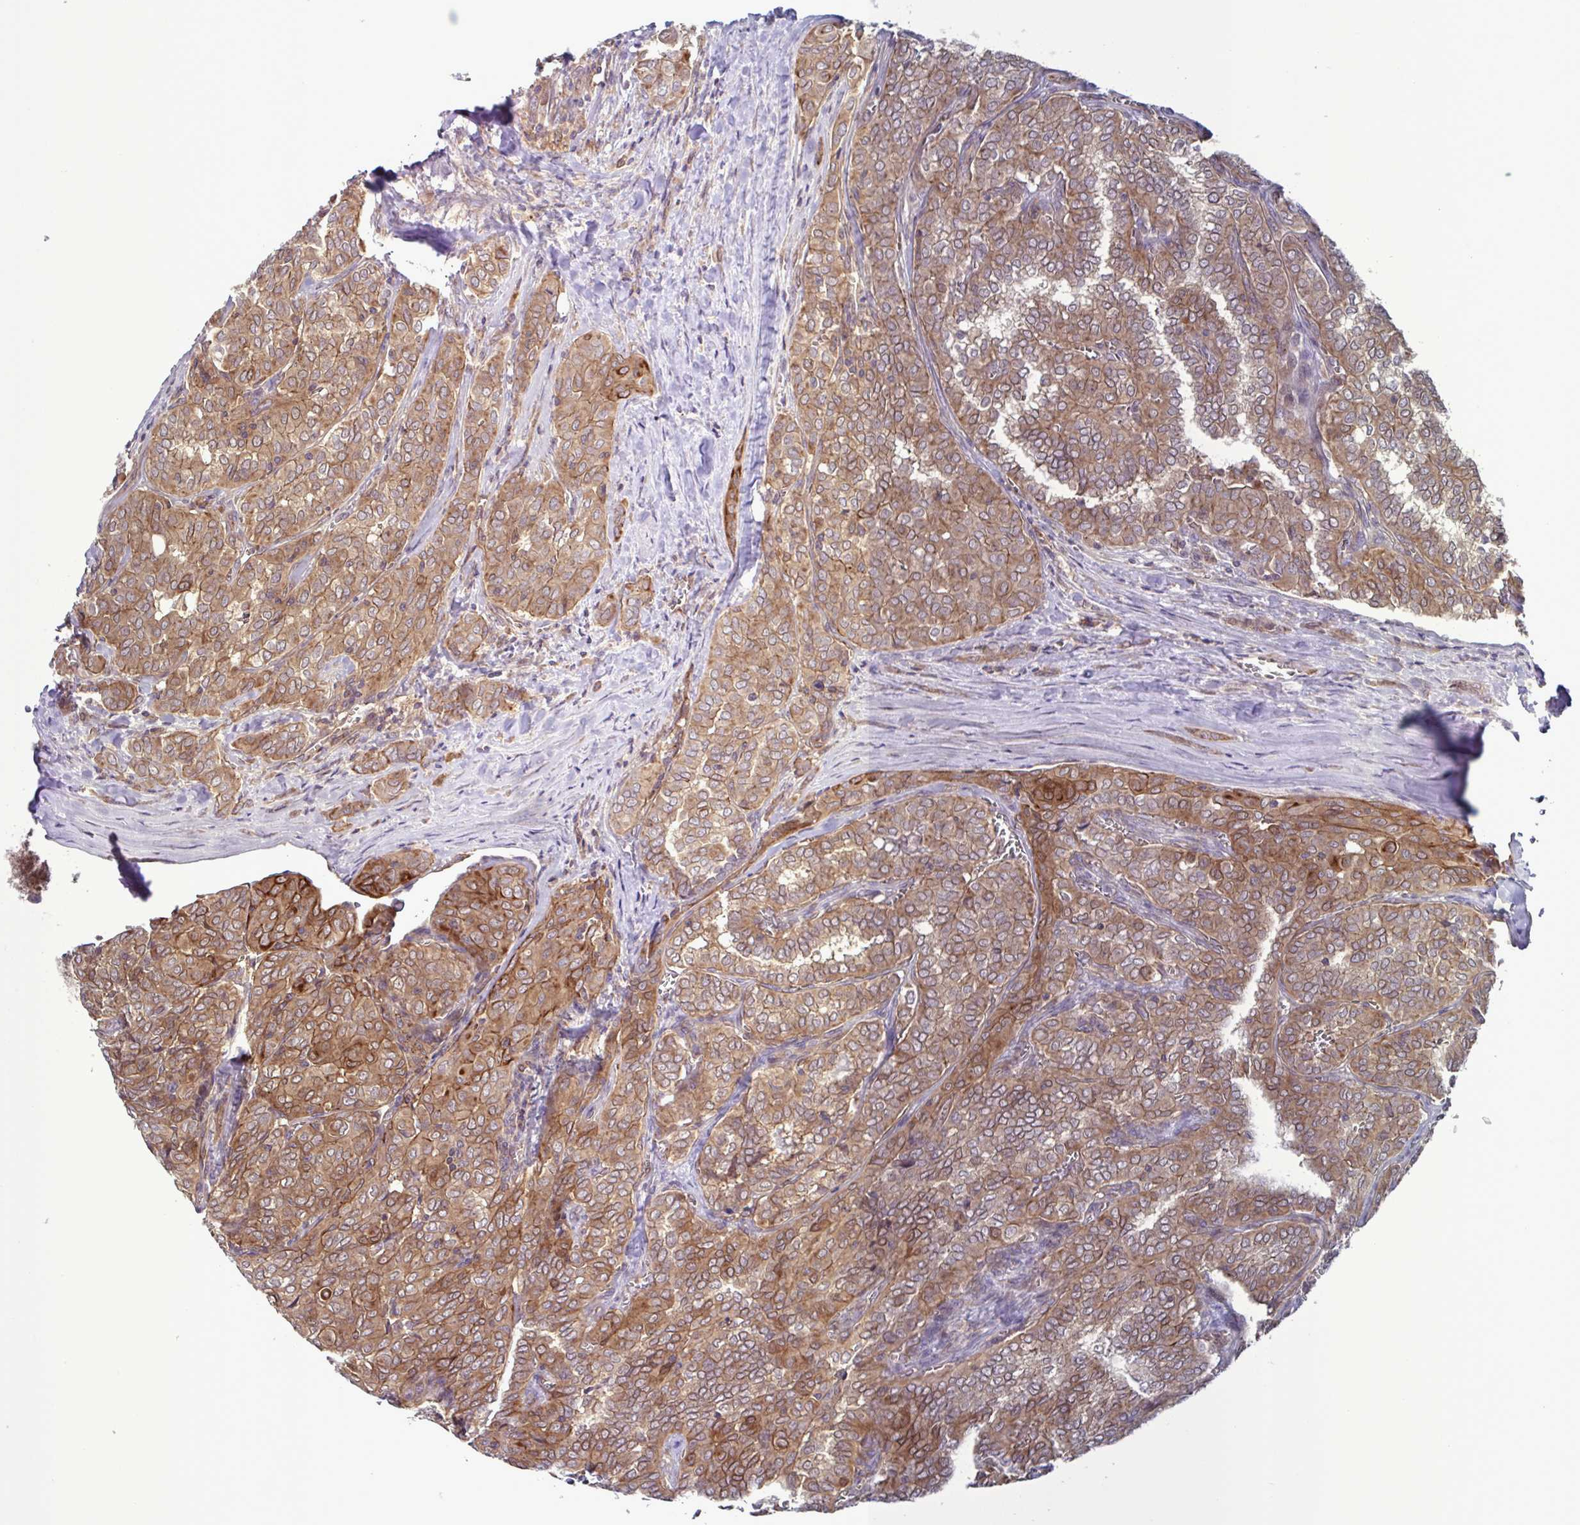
{"staining": {"intensity": "moderate", "quantity": ">75%", "location": "cytoplasmic/membranous"}, "tissue": "thyroid cancer", "cell_type": "Tumor cells", "image_type": "cancer", "snomed": [{"axis": "morphology", "description": "Papillary adenocarcinoma, NOS"}, {"axis": "topography", "description": "Thyroid gland"}], "caption": "Immunohistochemistry of thyroid cancer reveals medium levels of moderate cytoplasmic/membranous expression in approximately >75% of tumor cells.", "gene": "GLTP", "patient": {"sex": "female", "age": 30}}